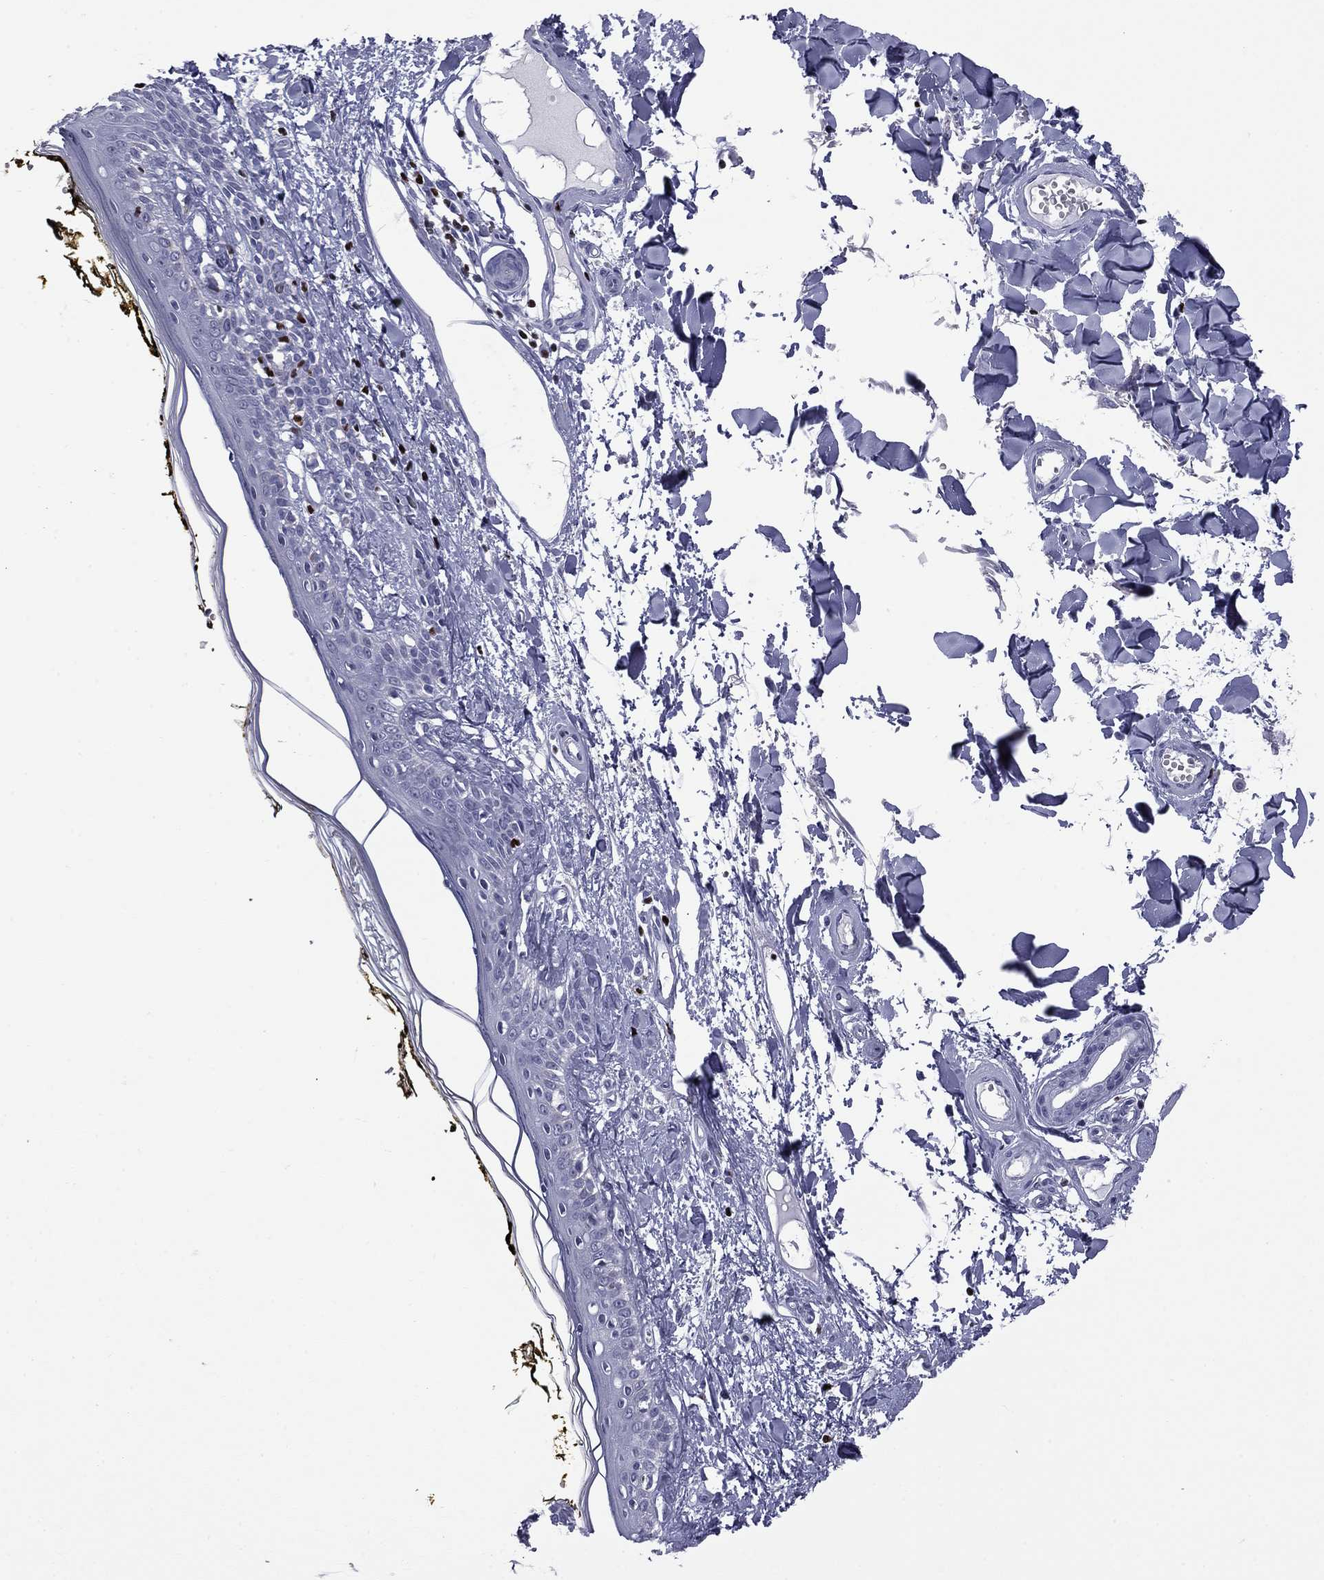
{"staining": {"intensity": "negative", "quantity": "none", "location": "none"}, "tissue": "skin", "cell_type": "Fibroblasts", "image_type": "normal", "snomed": [{"axis": "morphology", "description": "Normal tissue, NOS"}, {"axis": "topography", "description": "Skin"}], "caption": "IHC histopathology image of unremarkable skin: skin stained with DAB demonstrates no significant protein expression in fibroblasts.", "gene": "IKZF3", "patient": {"sex": "male", "age": 76}}